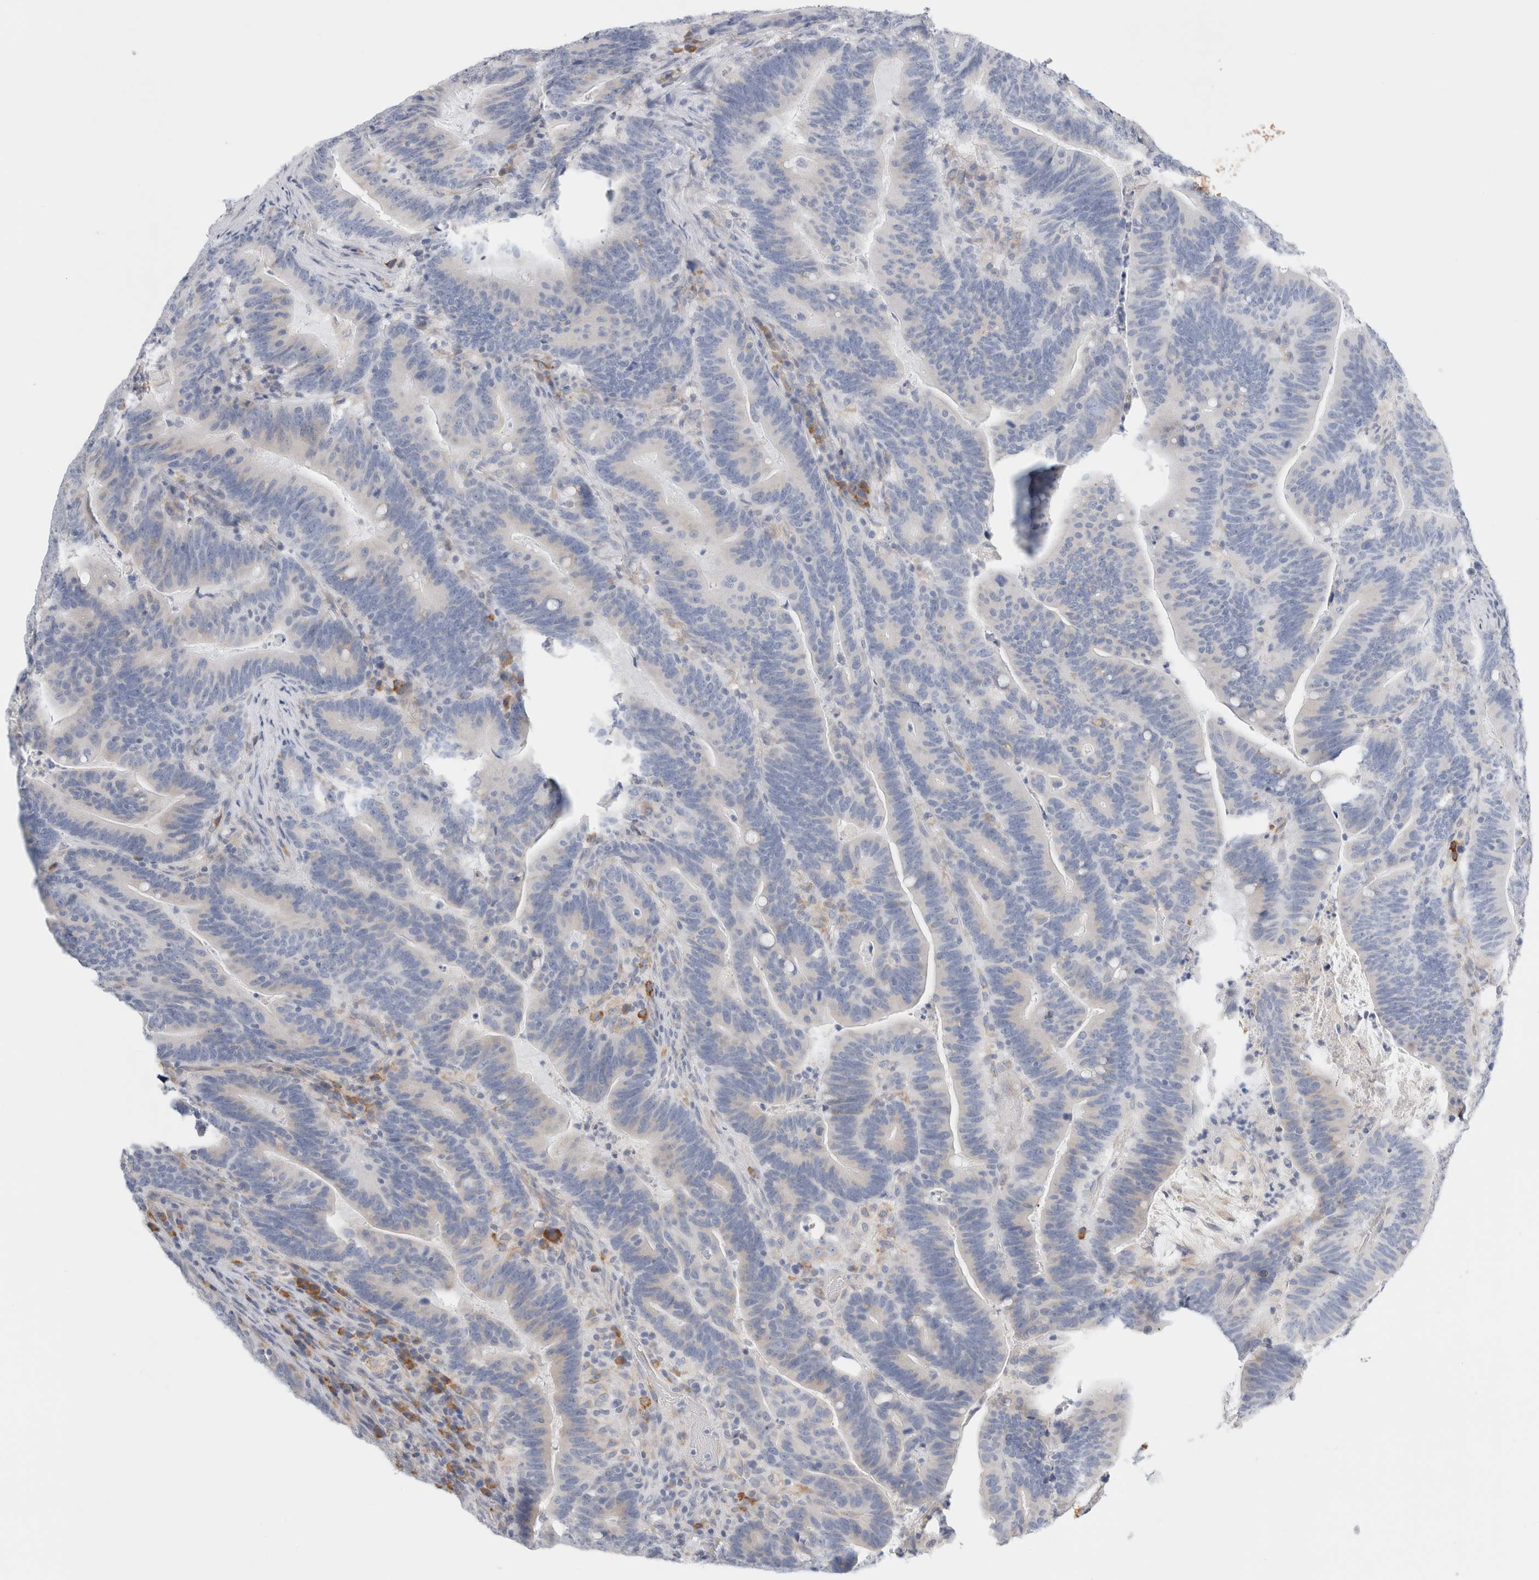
{"staining": {"intensity": "negative", "quantity": "none", "location": "none"}, "tissue": "colorectal cancer", "cell_type": "Tumor cells", "image_type": "cancer", "snomed": [{"axis": "morphology", "description": "Adenocarcinoma, NOS"}, {"axis": "topography", "description": "Colon"}], "caption": "The IHC histopathology image has no significant staining in tumor cells of colorectal cancer (adenocarcinoma) tissue.", "gene": "CSK", "patient": {"sex": "female", "age": 66}}